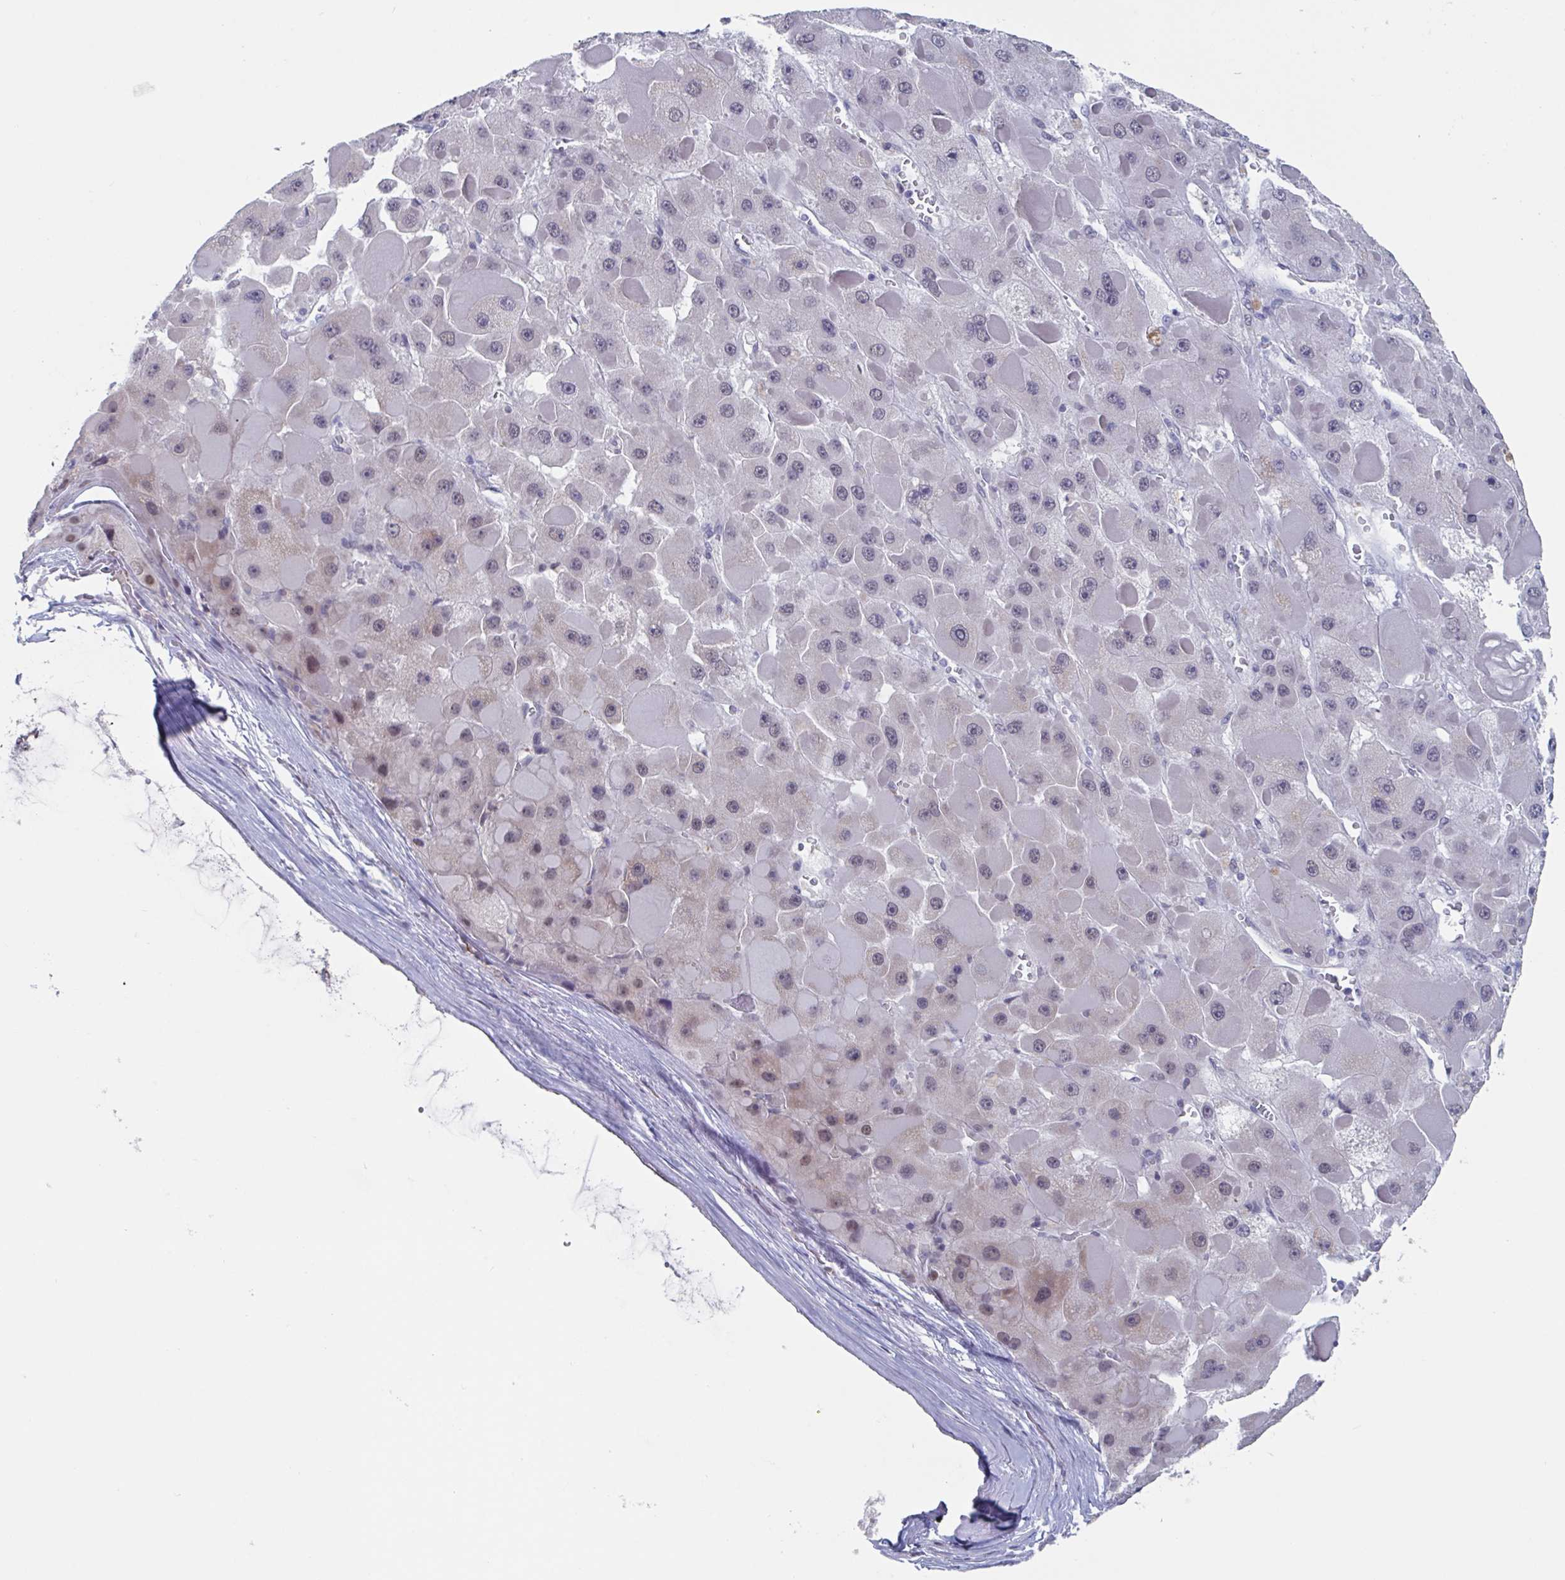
{"staining": {"intensity": "weak", "quantity": "<25%", "location": "nuclear"}, "tissue": "liver cancer", "cell_type": "Tumor cells", "image_type": "cancer", "snomed": [{"axis": "morphology", "description": "Carcinoma, Hepatocellular, NOS"}, {"axis": "topography", "description": "Liver"}], "caption": "Immunohistochemical staining of liver cancer exhibits no significant staining in tumor cells.", "gene": "KDM4D", "patient": {"sex": "female", "age": 73}}